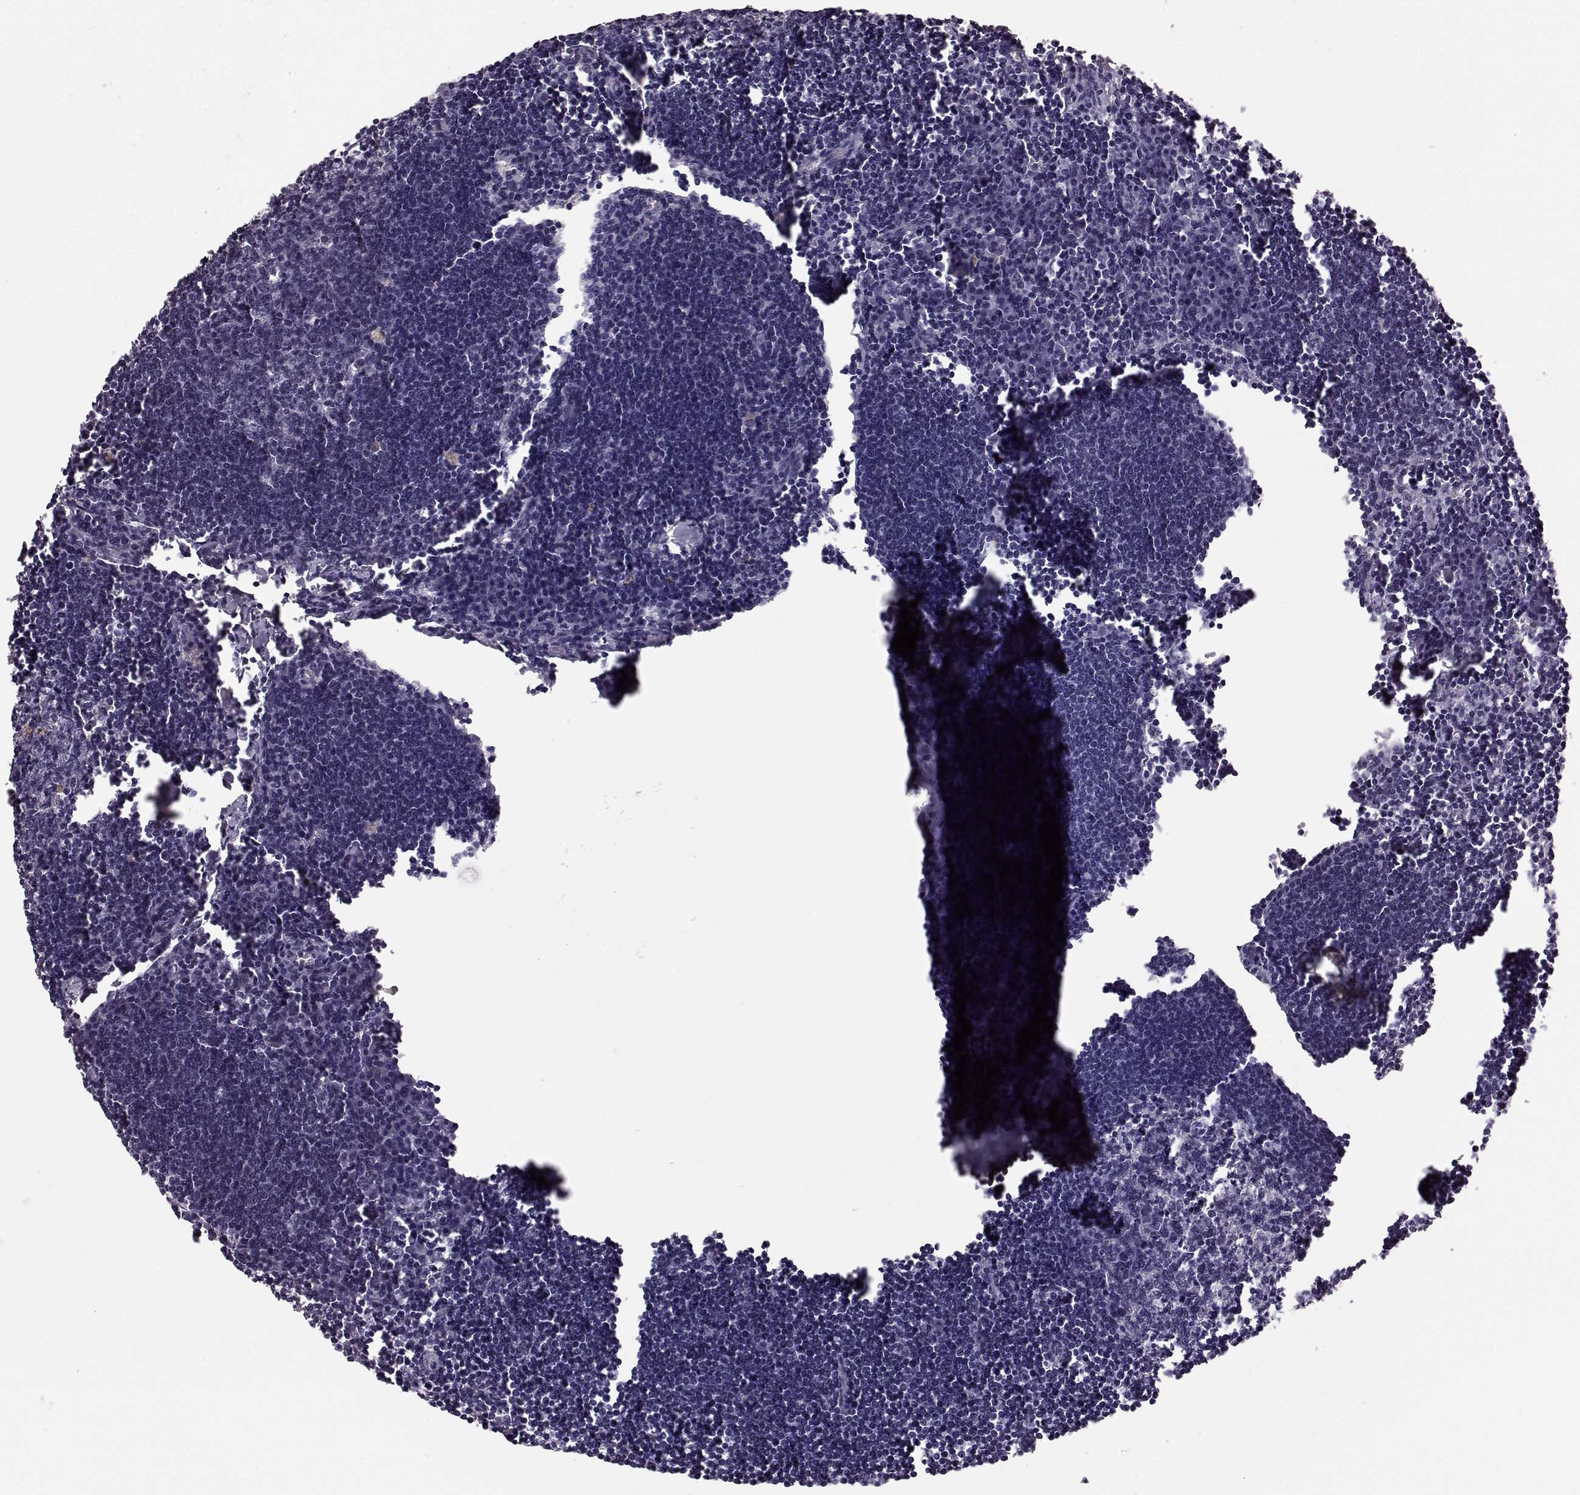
{"staining": {"intensity": "negative", "quantity": "none", "location": "none"}, "tissue": "lymph node", "cell_type": "Germinal center cells", "image_type": "normal", "snomed": [{"axis": "morphology", "description": "Normal tissue, NOS"}, {"axis": "topography", "description": "Lymph node"}], "caption": "The IHC image has no significant expression in germinal center cells of lymph node. (Brightfield microscopy of DAB (3,3'-diaminobenzidine) immunohistochemistry (IHC) at high magnification).", "gene": "GRK1", "patient": {"sex": "male", "age": 55}}